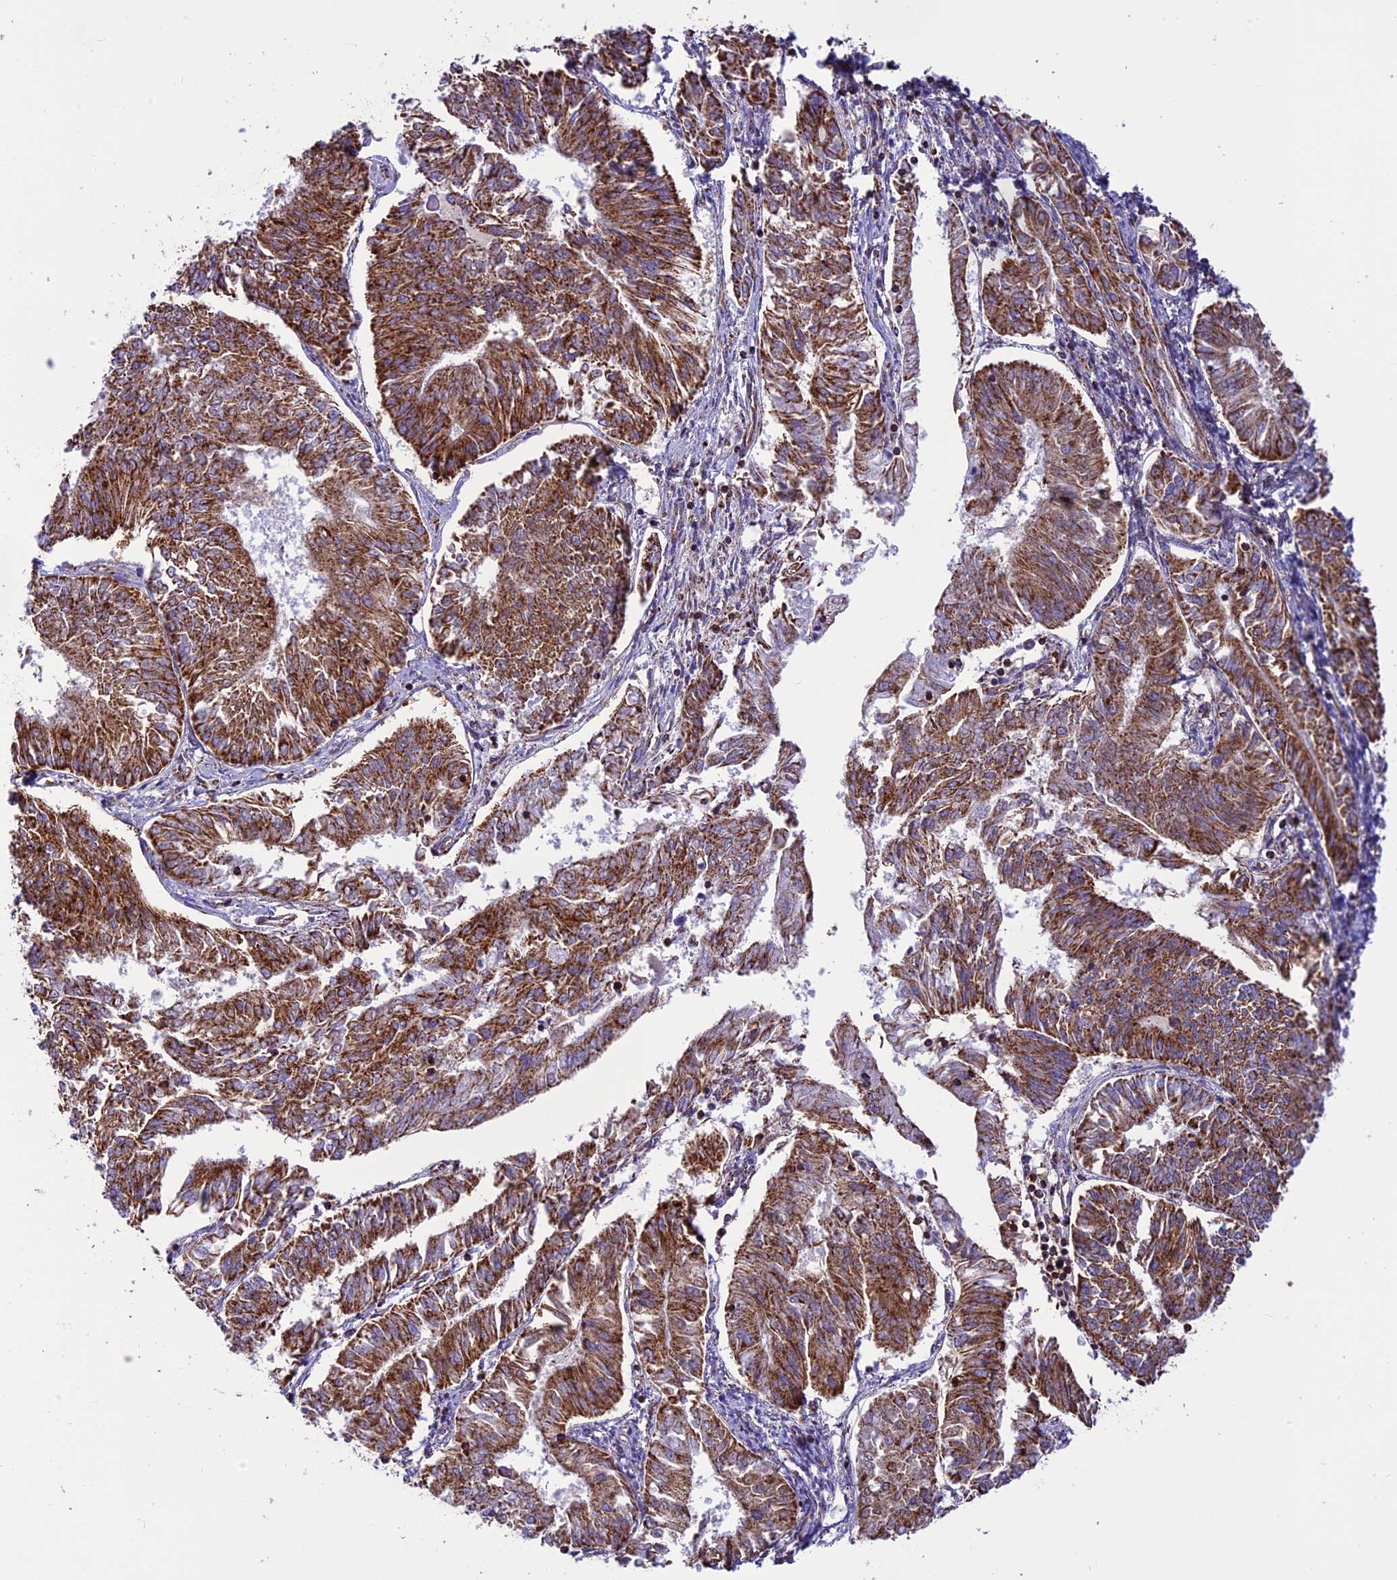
{"staining": {"intensity": "moderate", "quantity": ">75%", "location": "cytoplasmic/membranous"}, "tissue": "endometrial cancer", "cell_type": "Tumor cells", "image_type": "cancer", "snomed": [{"axis": "morphology", "description": "Adenocarcinoma, NOS"}, {"axis": "topography", "description": "Endometrium"}], "caption": "Immunohistochemical staining of adenocarcinoma (endometrial) shows medium levels of moderate cytoplasmic/membranous protein expression in about >75% of tumor cells.", "gene": "ICA1L", "patient": {"sex": "female", "age": 58}}